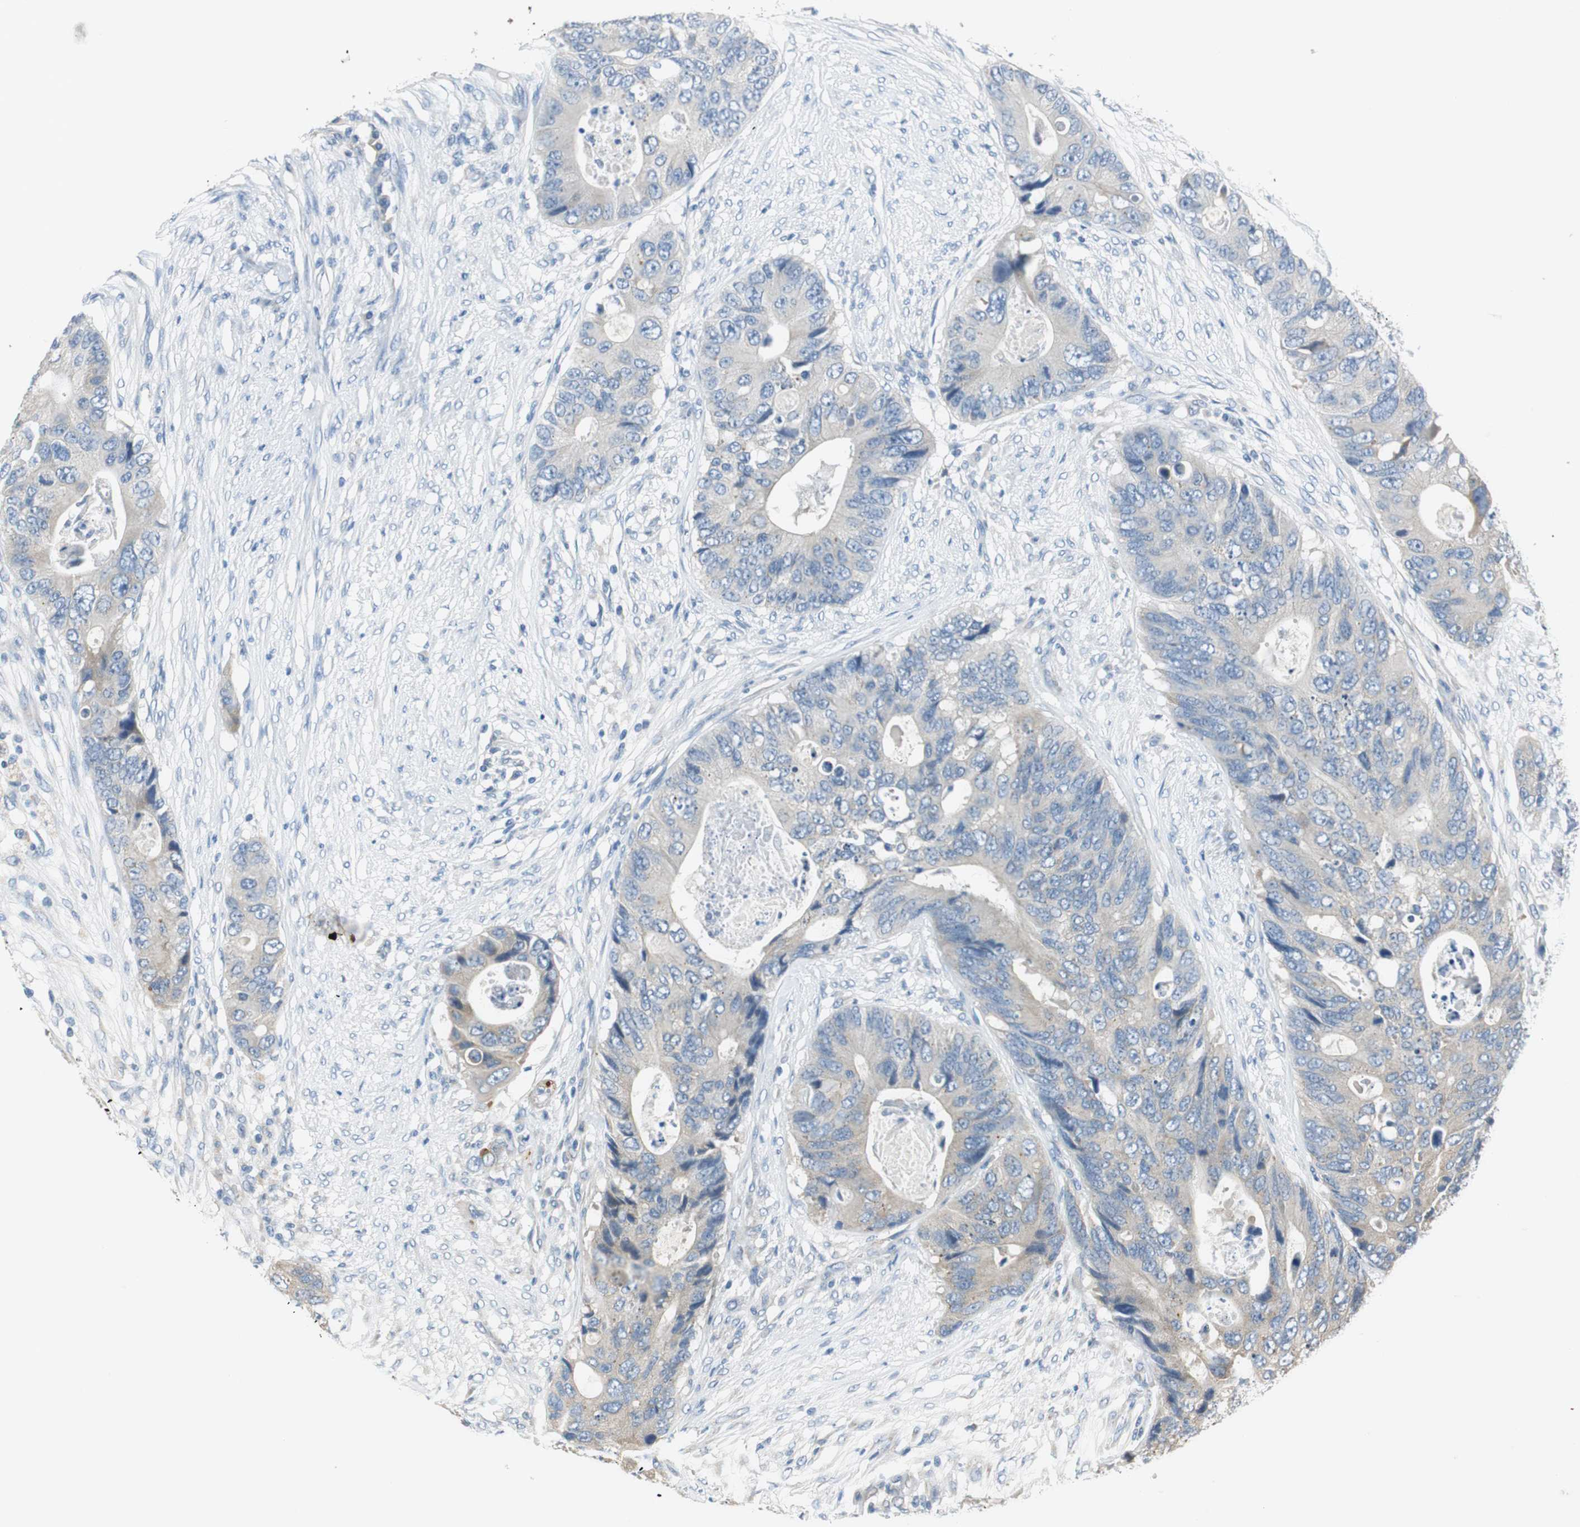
{"staining": {"intensity": "weak", "quantity": ">75%", "location": "cytoplasmic/membranous"}, "tissue": "colorectal cancer", "cell_type": "Tumor cells", "image_type": "cancer", "snomed": [{"axis": "morphology", "description": "Adenocarcinoma, NOS"}, {"axis": "topography", "description": "Colon"}], "caption": "Immunohistochemical staining of adenocarcinoma (colorectal) reveals low levels of weak cytoplasmic/membranous positivity in about >75% of tumor cells.", "gene": "FADS2", "patient": {"sex": "male", "age": 71}}